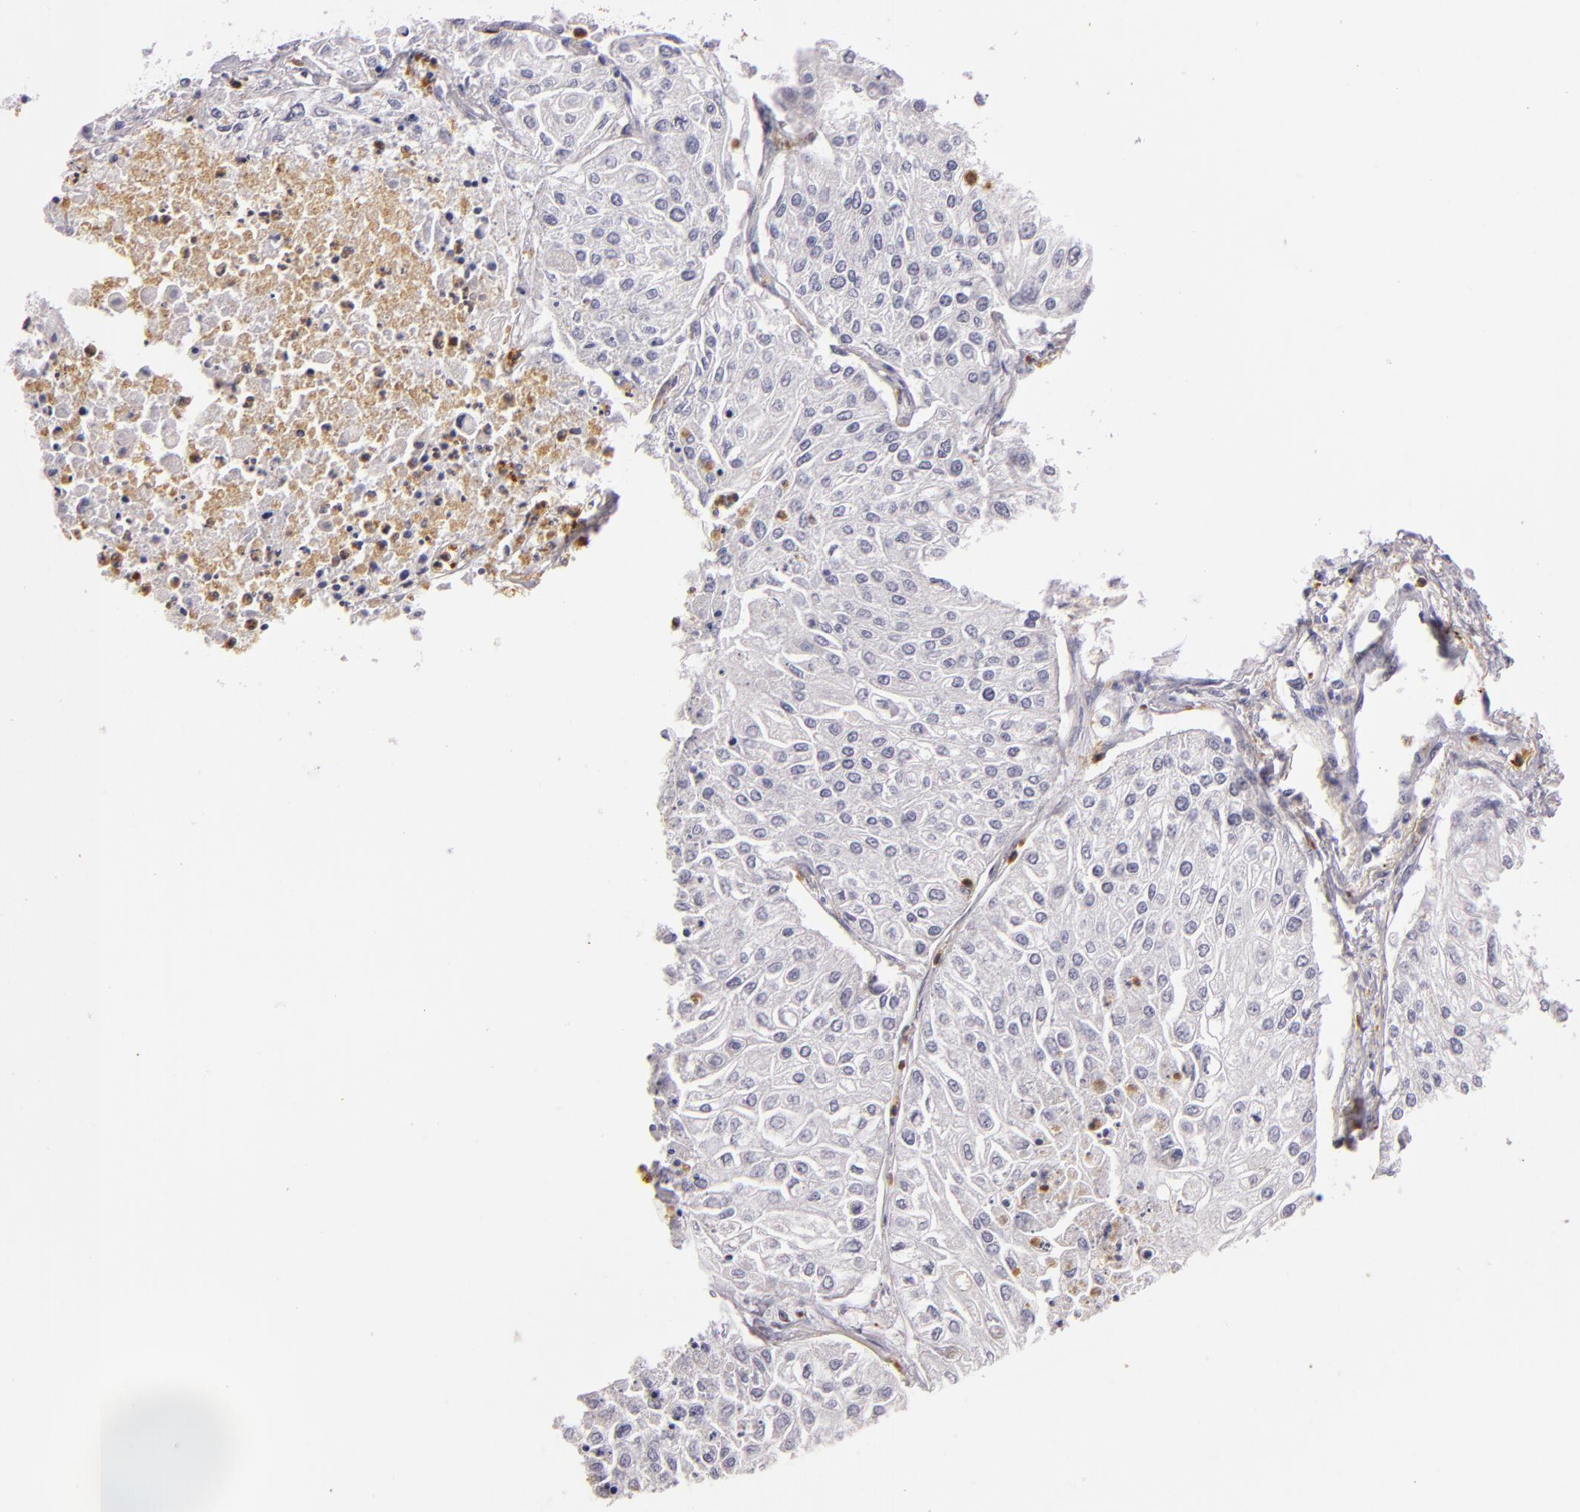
{"staining": {"intensity": "negative", "quantity": "none", "location": "none"}, "tissue": "lung cancer", "cell_type": "Tumor cells", "image_type": "cancer", "snomed": [{"axis": "morphology", "description": "Squamous cell carcinoma, NOS"}, {"axis": "topography", "description": "Lung"}], "caption": "Micrograph shows no significant protein staining in tumor cells of lung cancer. (DAB (3,3'-diaminobenzidine) IHC, high magnification).", "gene": "TLR8", "patient": {"sex": "male", "age": 75}}